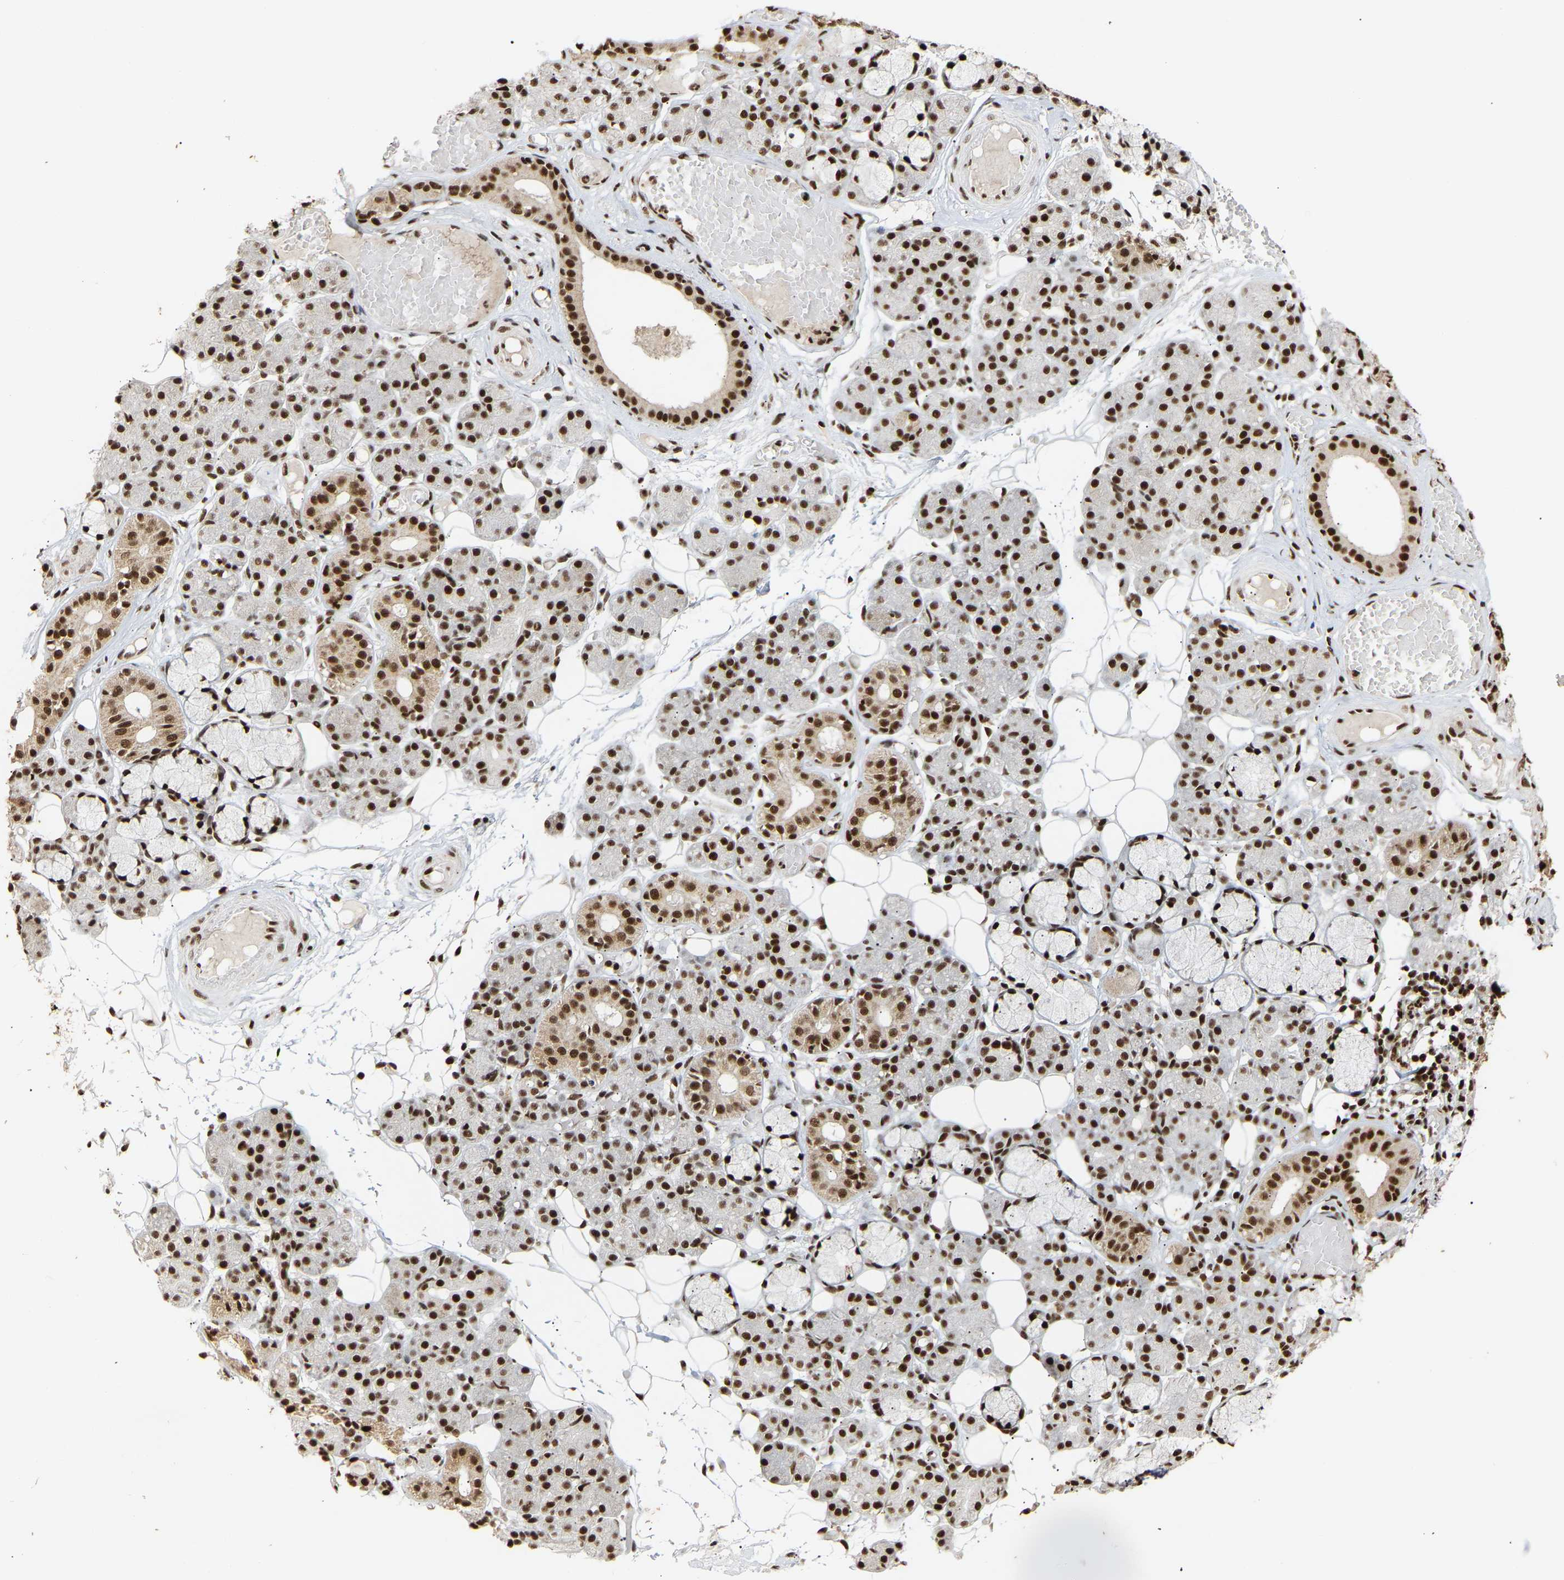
{"staining": {"intensity": "strong", "quantity": ">75%", "location": "cytoplasmic/membranous,nuclear"}, "tissue": "salivary gland", "cell_type": "Glandular cells", "image_type": "normal", "snomed": [{"axis": "morphology", "description": "Normal tissue, NOS"}, {"axis": "topography", "description": "Salivary gland"}], "caption": "Immunohistochemistry (DAB) staining of unremarkable salivary gland demonstrates strong cytoplasmic/membranous,nuclear protein staining in approximately >75% of glandular cells. (IHC, brightfield microscopy, high magnification).", "gene": "ALYREF", "patient": {"sex": "male", "age": 63}}